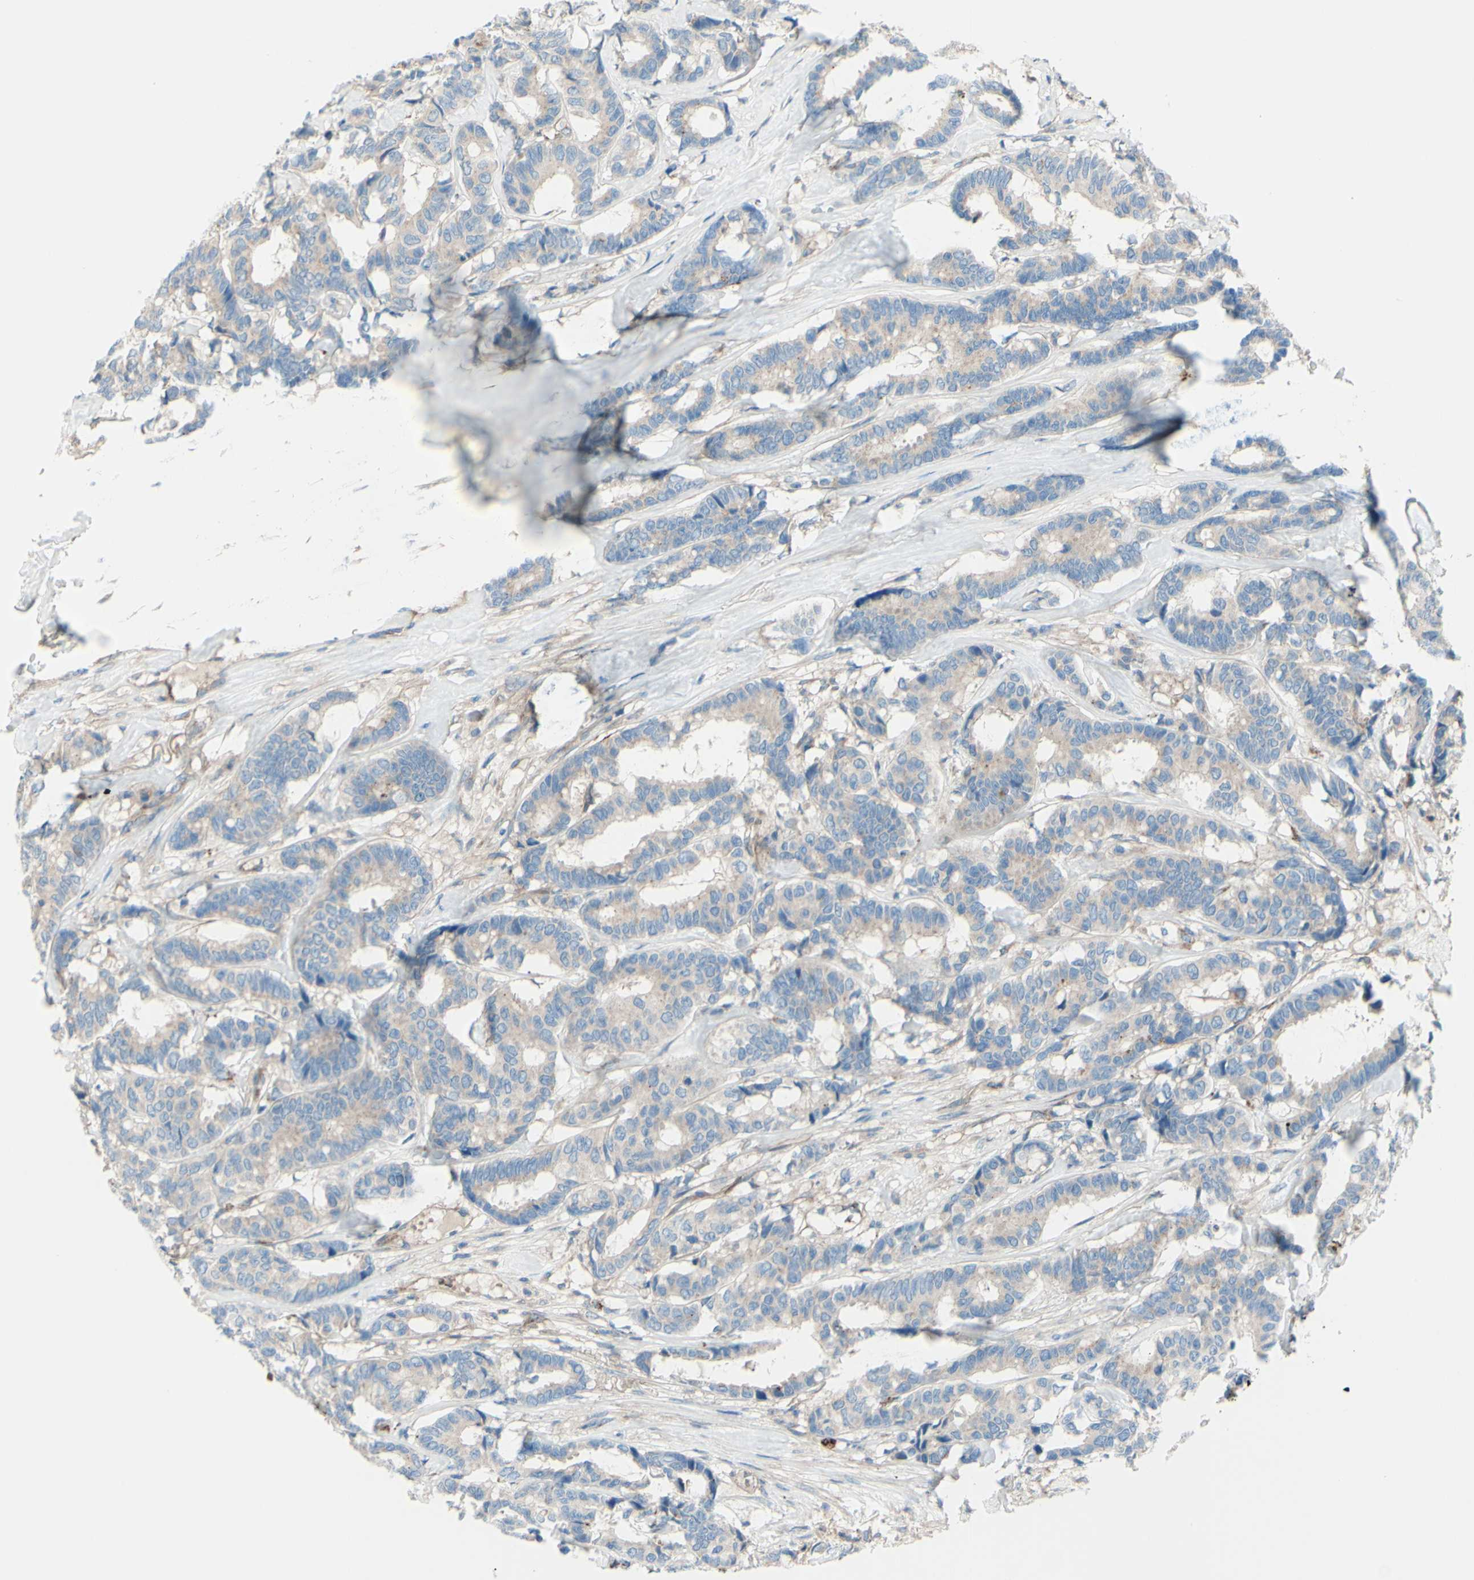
{"staining": {"intensity": "weak", "quantity": ">75%", "location": "cytoplasmic/membranous"}, "tissue": "breast cancer", "cell_type": "Tumor cells", "image_type": "cancer", "snomed": [{"axis": "morphology", "description": "Duct carcinoma"}, {"axis": "topography", "description": "Breast"}], "caption": "Human breast cancer (infiltrating ductal carcinoma) stained with a brown dye shows weak cytoplasmic/membranous positive staining in about >75% of tumor cells.", "gene": "PCDHGA2", "patient": {"sex": "female", "age": 87}}